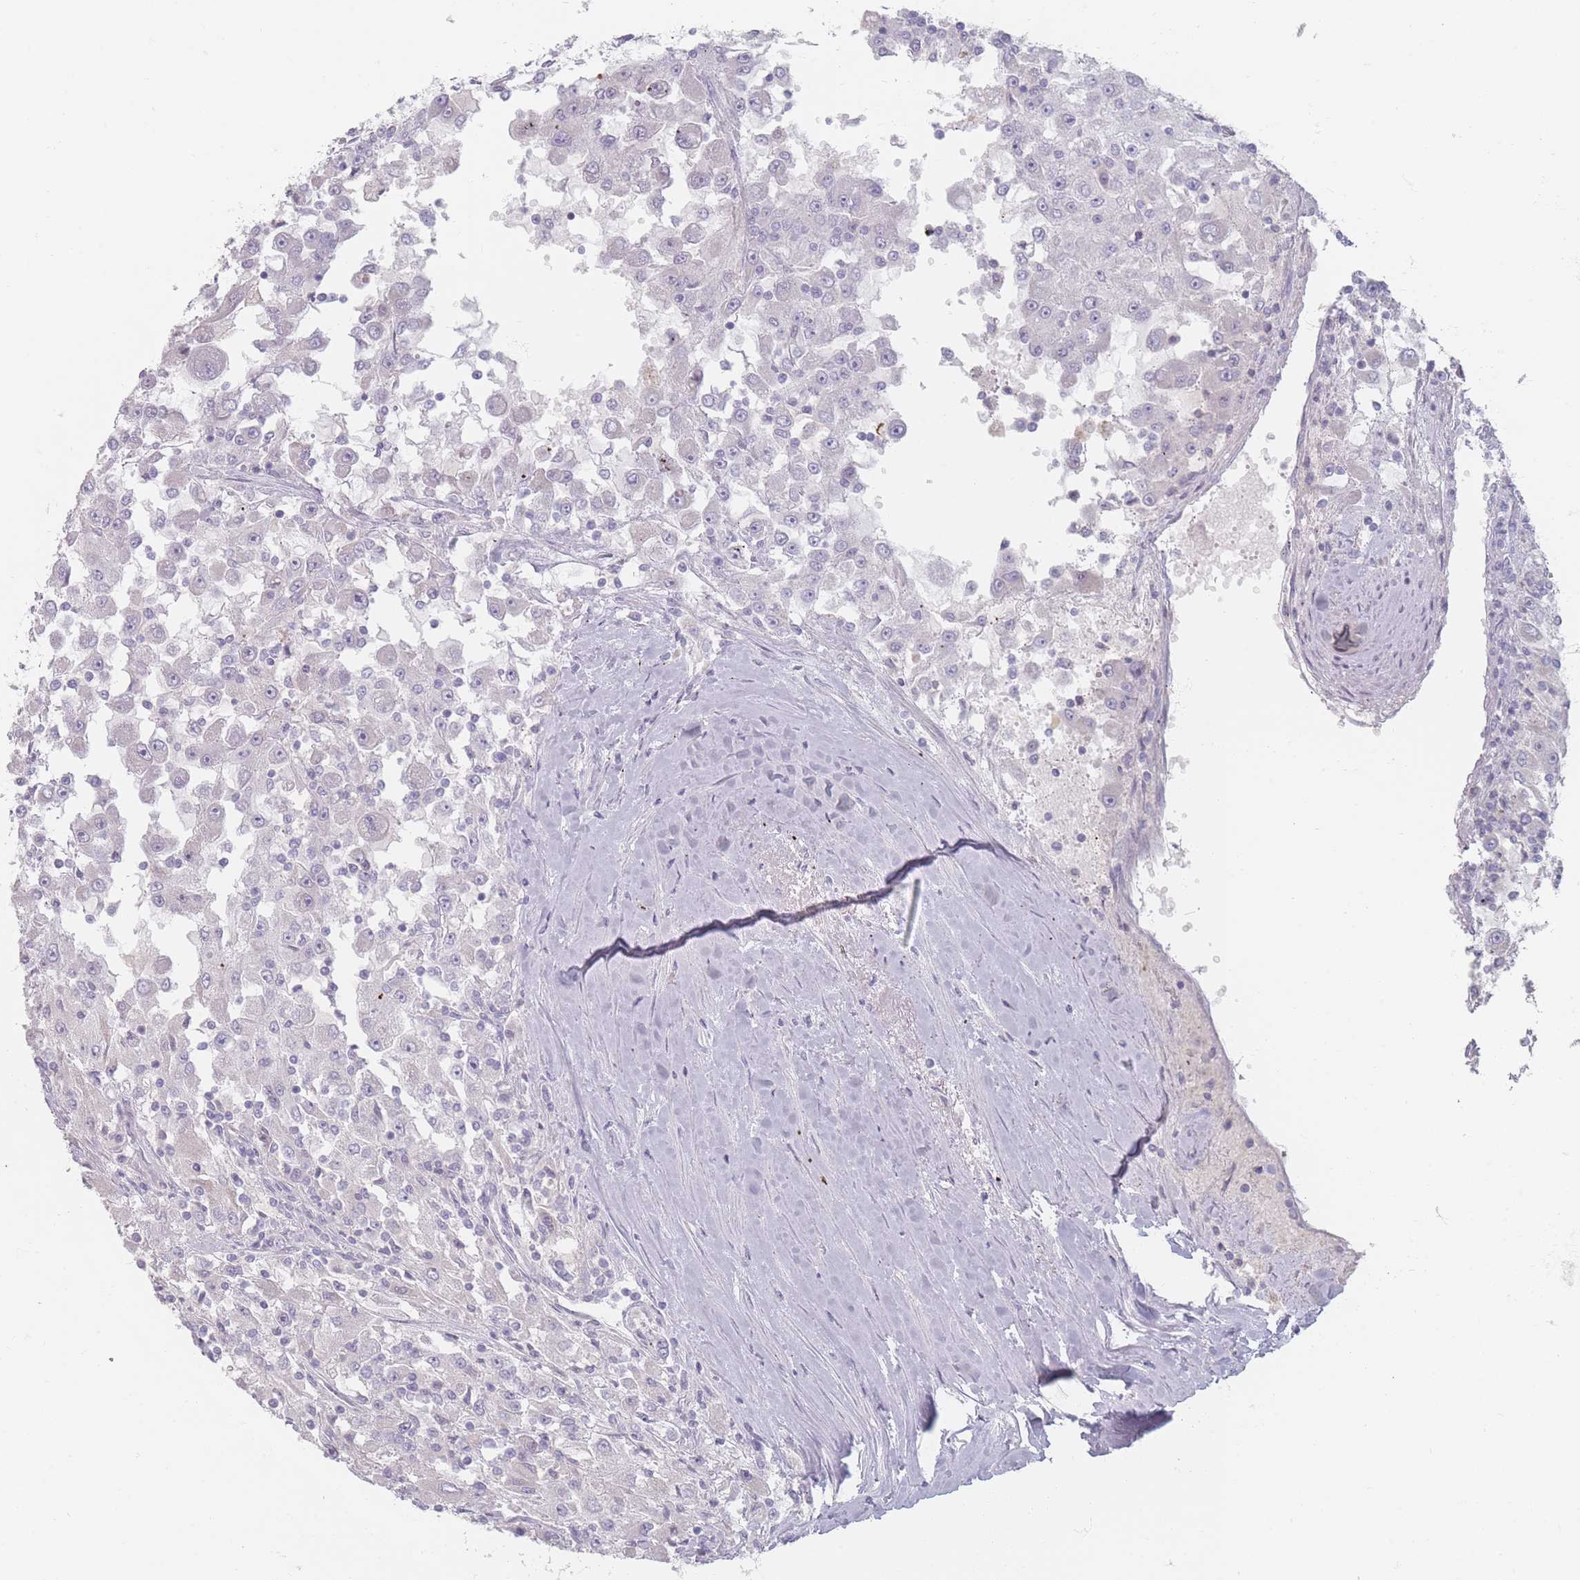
{"staining": {"intensity": "negative", "quantity": "none", "location": "none"}, "tissue": "renal cancer", "cell_type": "Tumor cells", "image_type": "cancer", "snomed": [{"axis": "morphology", "description": "Adenocarcinoma, NOS"}, {"axis": "topography", "description": "Kidney"}], "caption": "DAB (3,3'-diaminobenzidine) immunohistochemical staining of adenocarcinoma (renal) exhibits no significant positivity in tumor cells. Brightfield microscopy of IHC stained with DAB (brown) and hematoxylin (blue), captured at high magnification.", "gene": "HELZ2", "patient": {"sex": "female", "age": 67}}